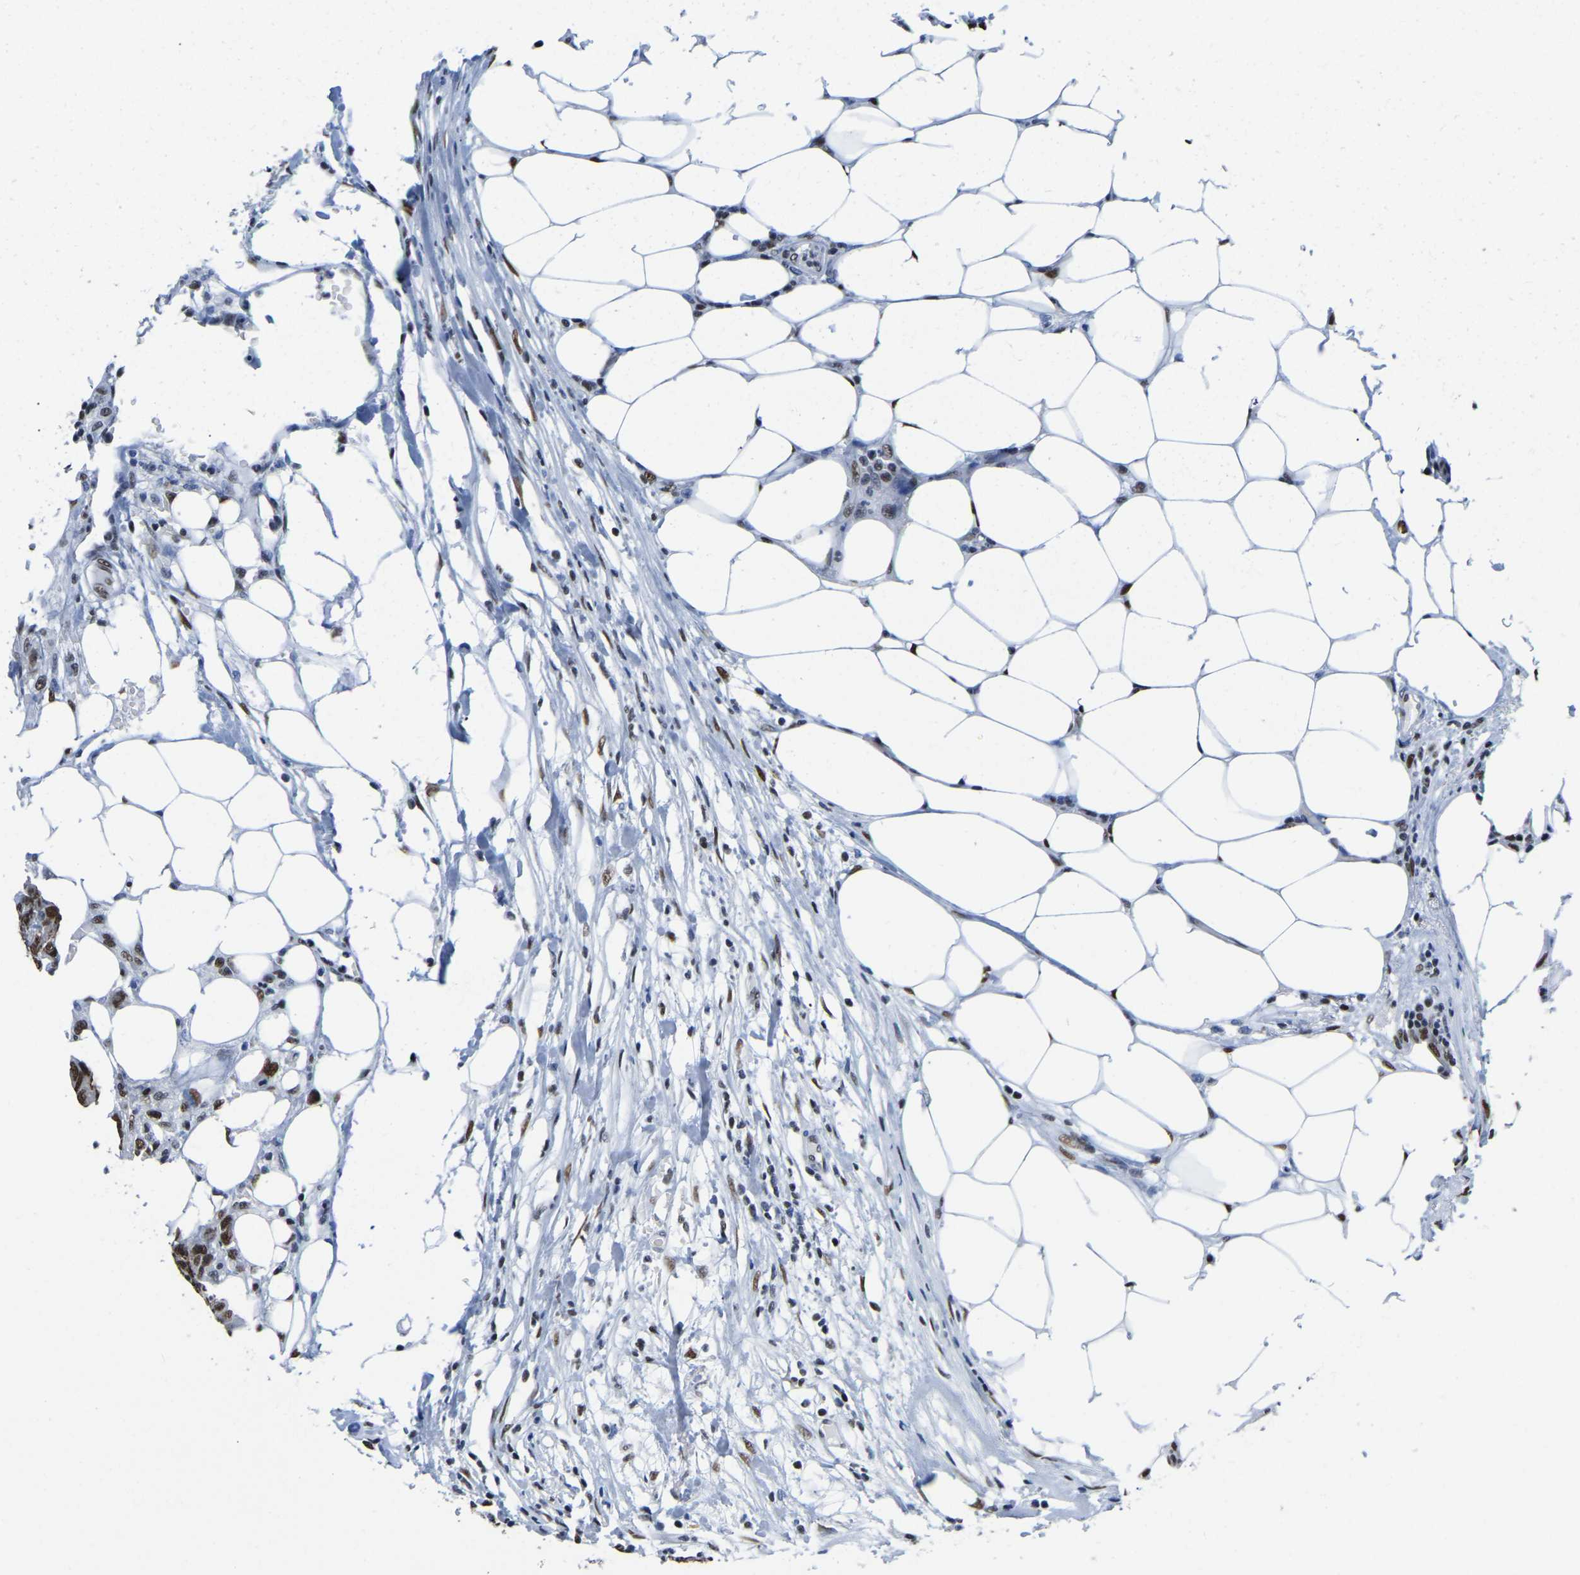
{"staining": {"intensity": "moderate", "quantity": ">75%", "location": "nuclear"}, "tissue": "colorectal cancer", "cell_type": "Tumor cells", "image_type": "cancer", "snomed": [{"axis": "morphology", "description": "Adenocarcinoma, NOS"}, {"axis": "topography", "description": "Colon"}], "caption": "Immunohistochemistry (IHC) staining of colorectal cancer (adenocarcinoma), which shows medium levels of moderate nuclear staining in approximately >75% of tumor cells indicating moderate nuclear protein positivity. The staining was performed using DAB (brown) for protein detection and nuclei were counterstained in hematoxylin (blue).", "gene": "UBA1", "patient": {"sex": "female", "age": 86}}